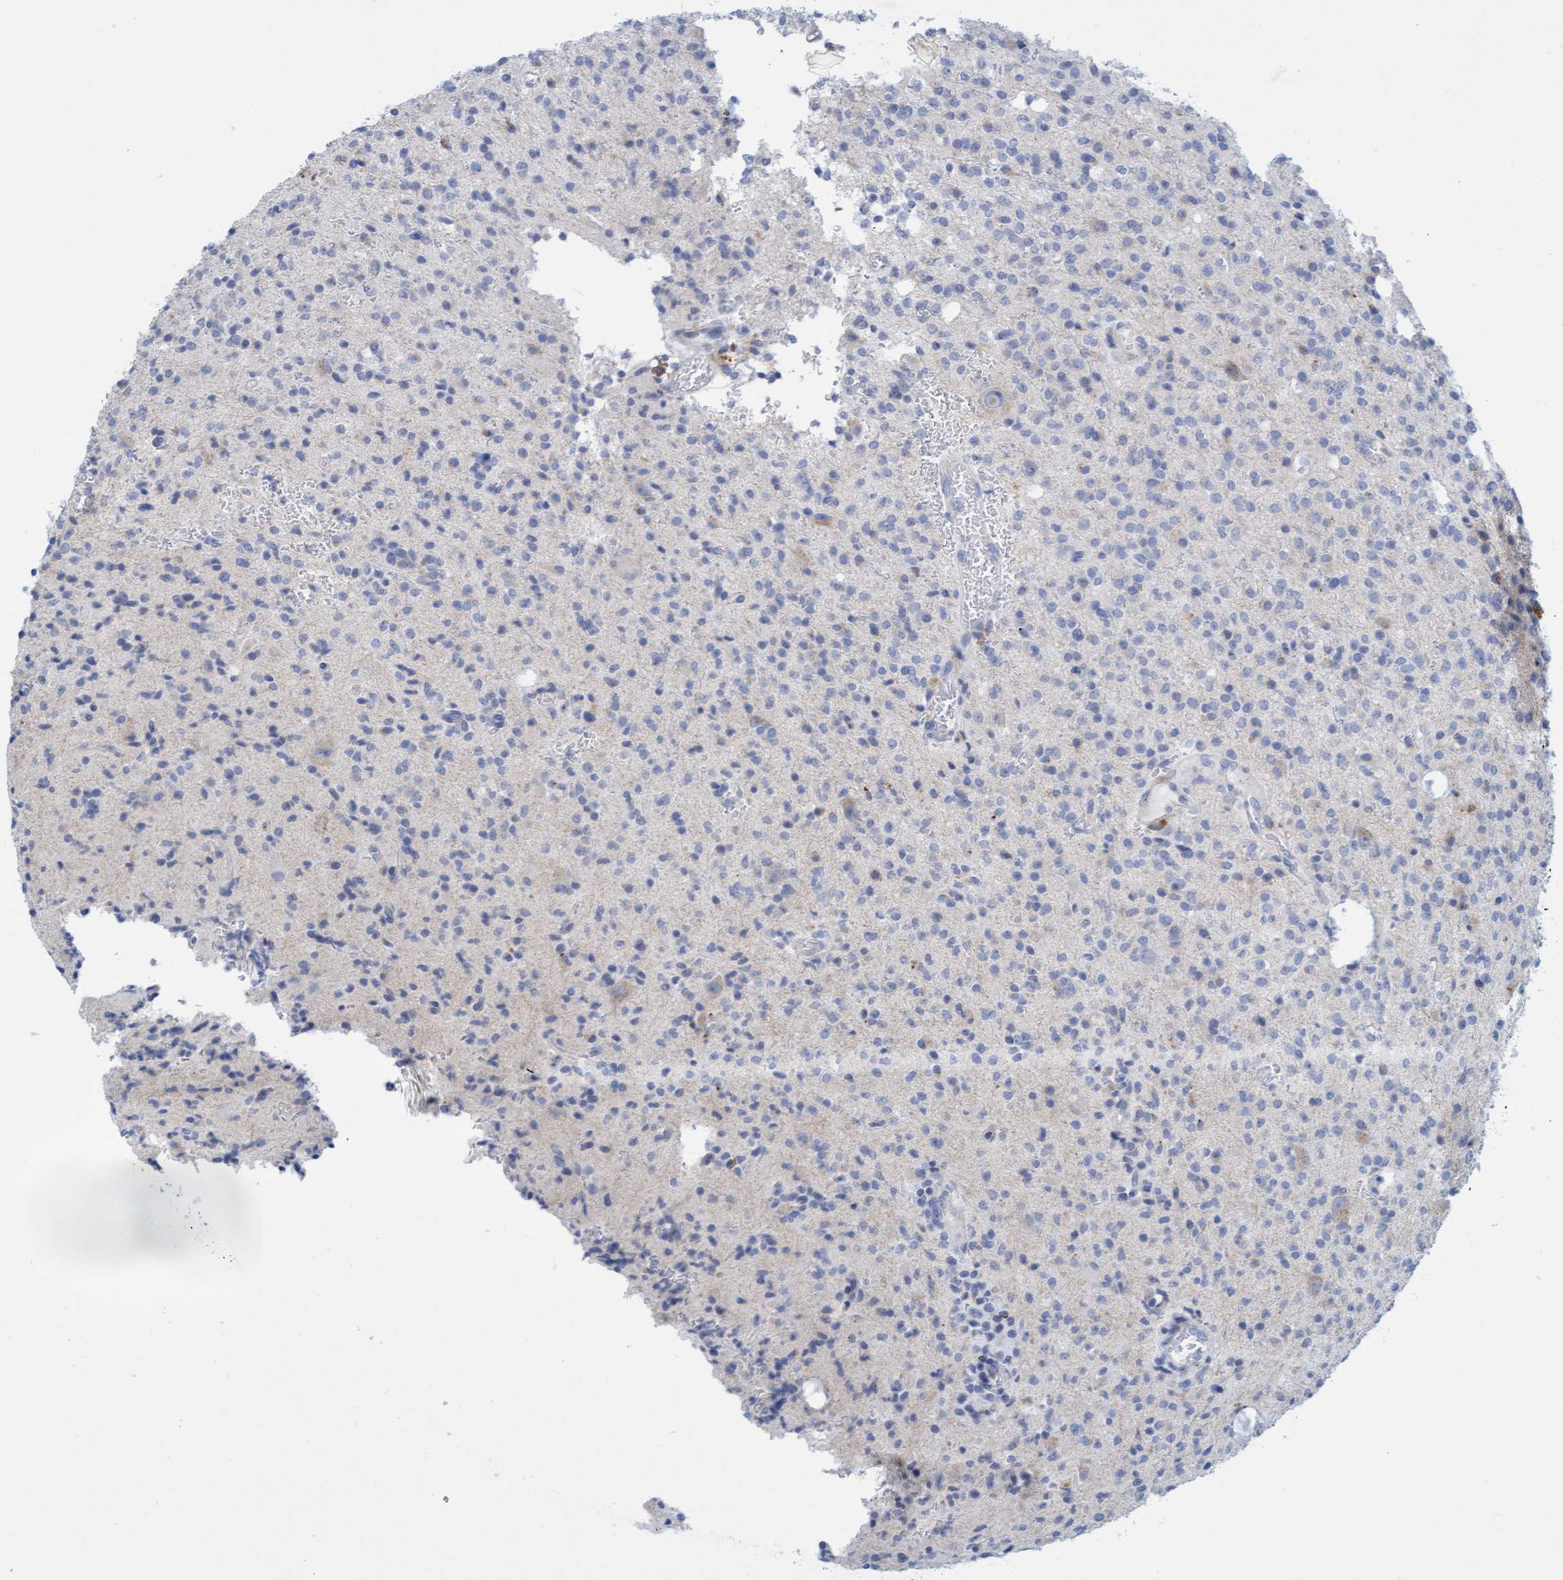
{"staining": {"intensity": "negative", "quantity": "none", "location": "none"}, "tissue": "glioma", "cell_type": "Tumor cells", "image_type": "cancer", "snomed": [{"axis": "morphology", "description": "Glioma, malignant, High grade"}, {"axis": "topography", "description": "Brain"}], "caption": "DAB (3,3'-diaminobenzidine) immunohistochemical staining of malignant glioma (high-grade) displays no significant staining in tumor cells.", "gene": "SGSH", "patient": {"sex": "male", "age": 34}}